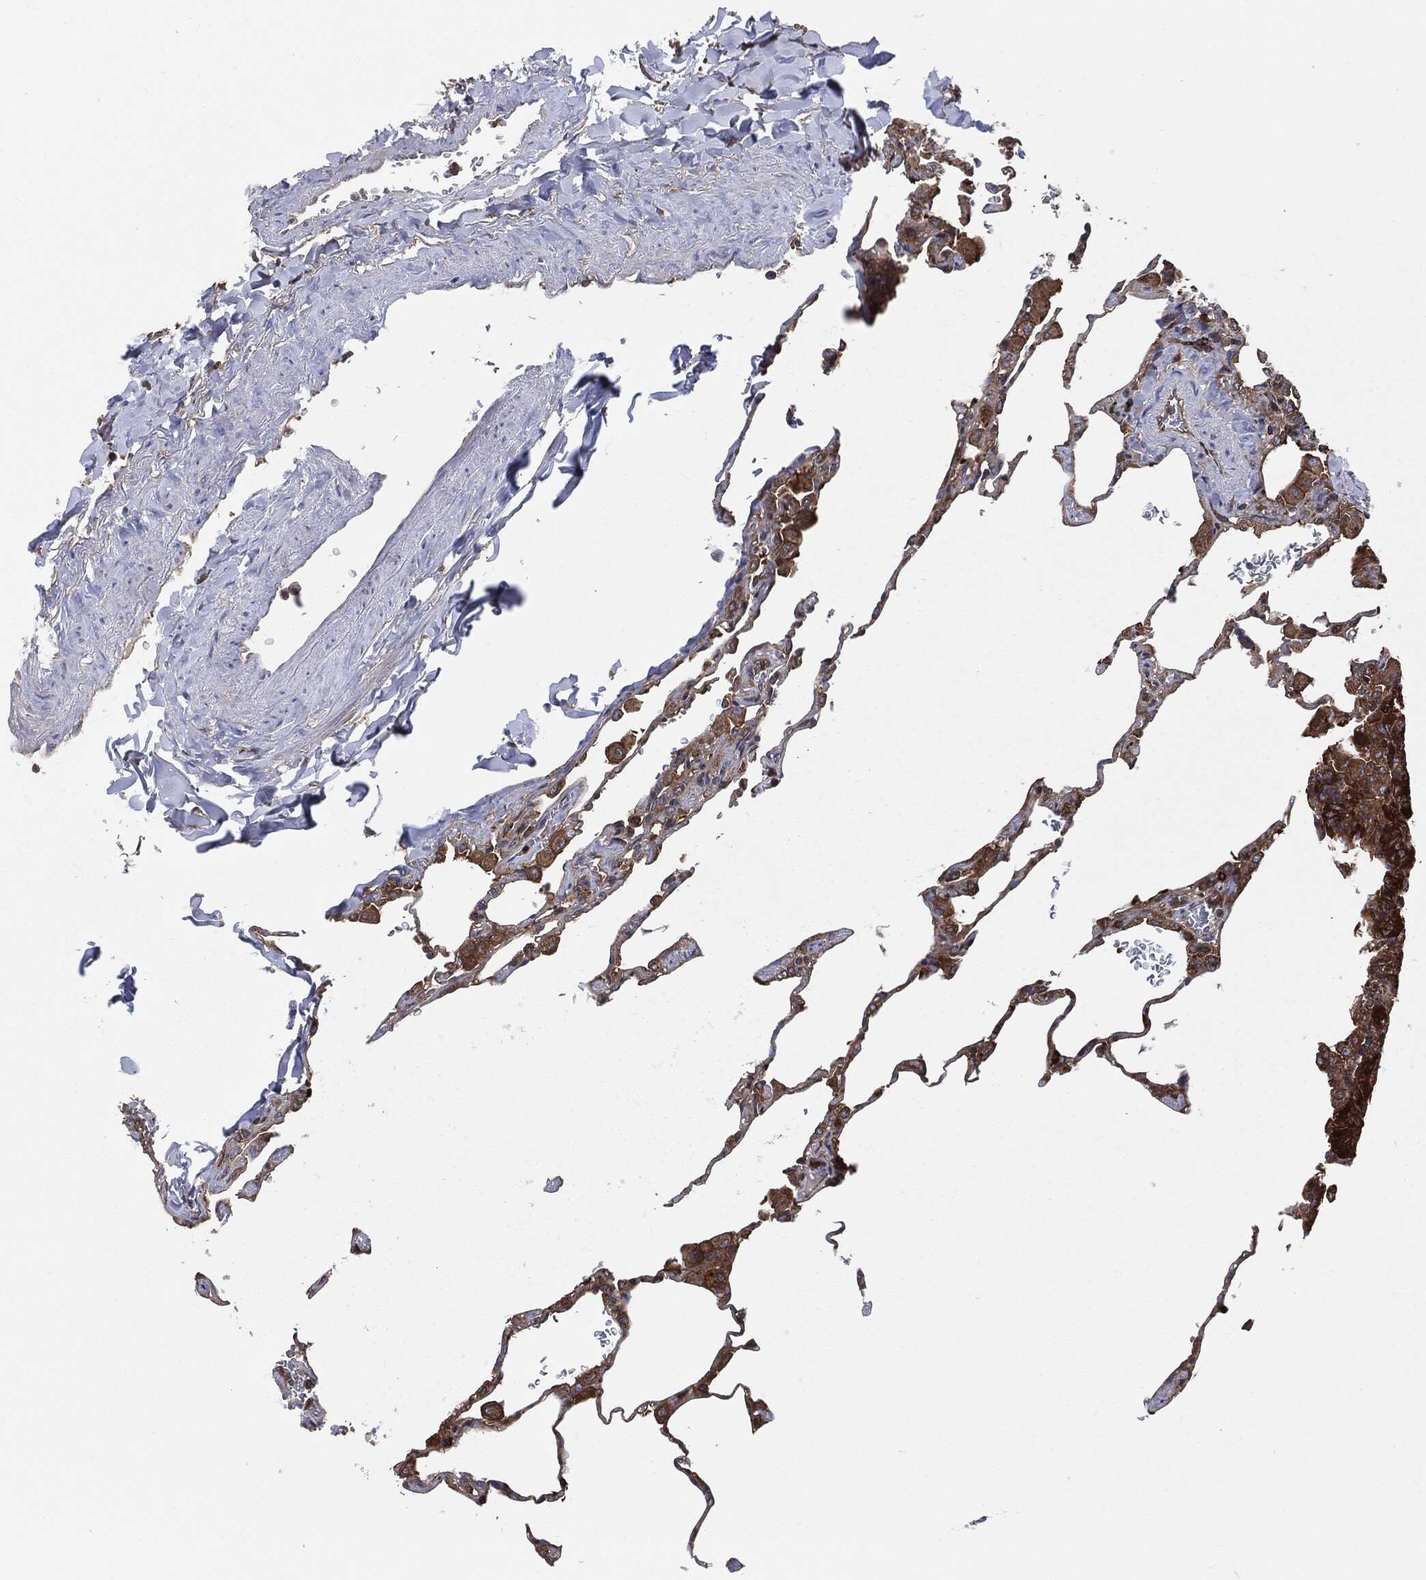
{"staining": {"intensity": "negative", "quantity": "none", "location": "none"}, "tissue": "lung", "cell_type": "Alveolar cells", "image_type": "normal", "snomed": [{"axis": "morphology", "description": "Normal tissue, NOS"}, {"axis": "morphology", "description": "Adenocarcinoma, metastatic, NOS"}, {"axis": "topography", "description": "Lung"}], "caption": "DAB immunohistochemical staining of unremarkable lung exhibits no significant staining in alveolar cells.", "gene": "XPNPEP1", "patient": {"sex": "male", "age": 45}}